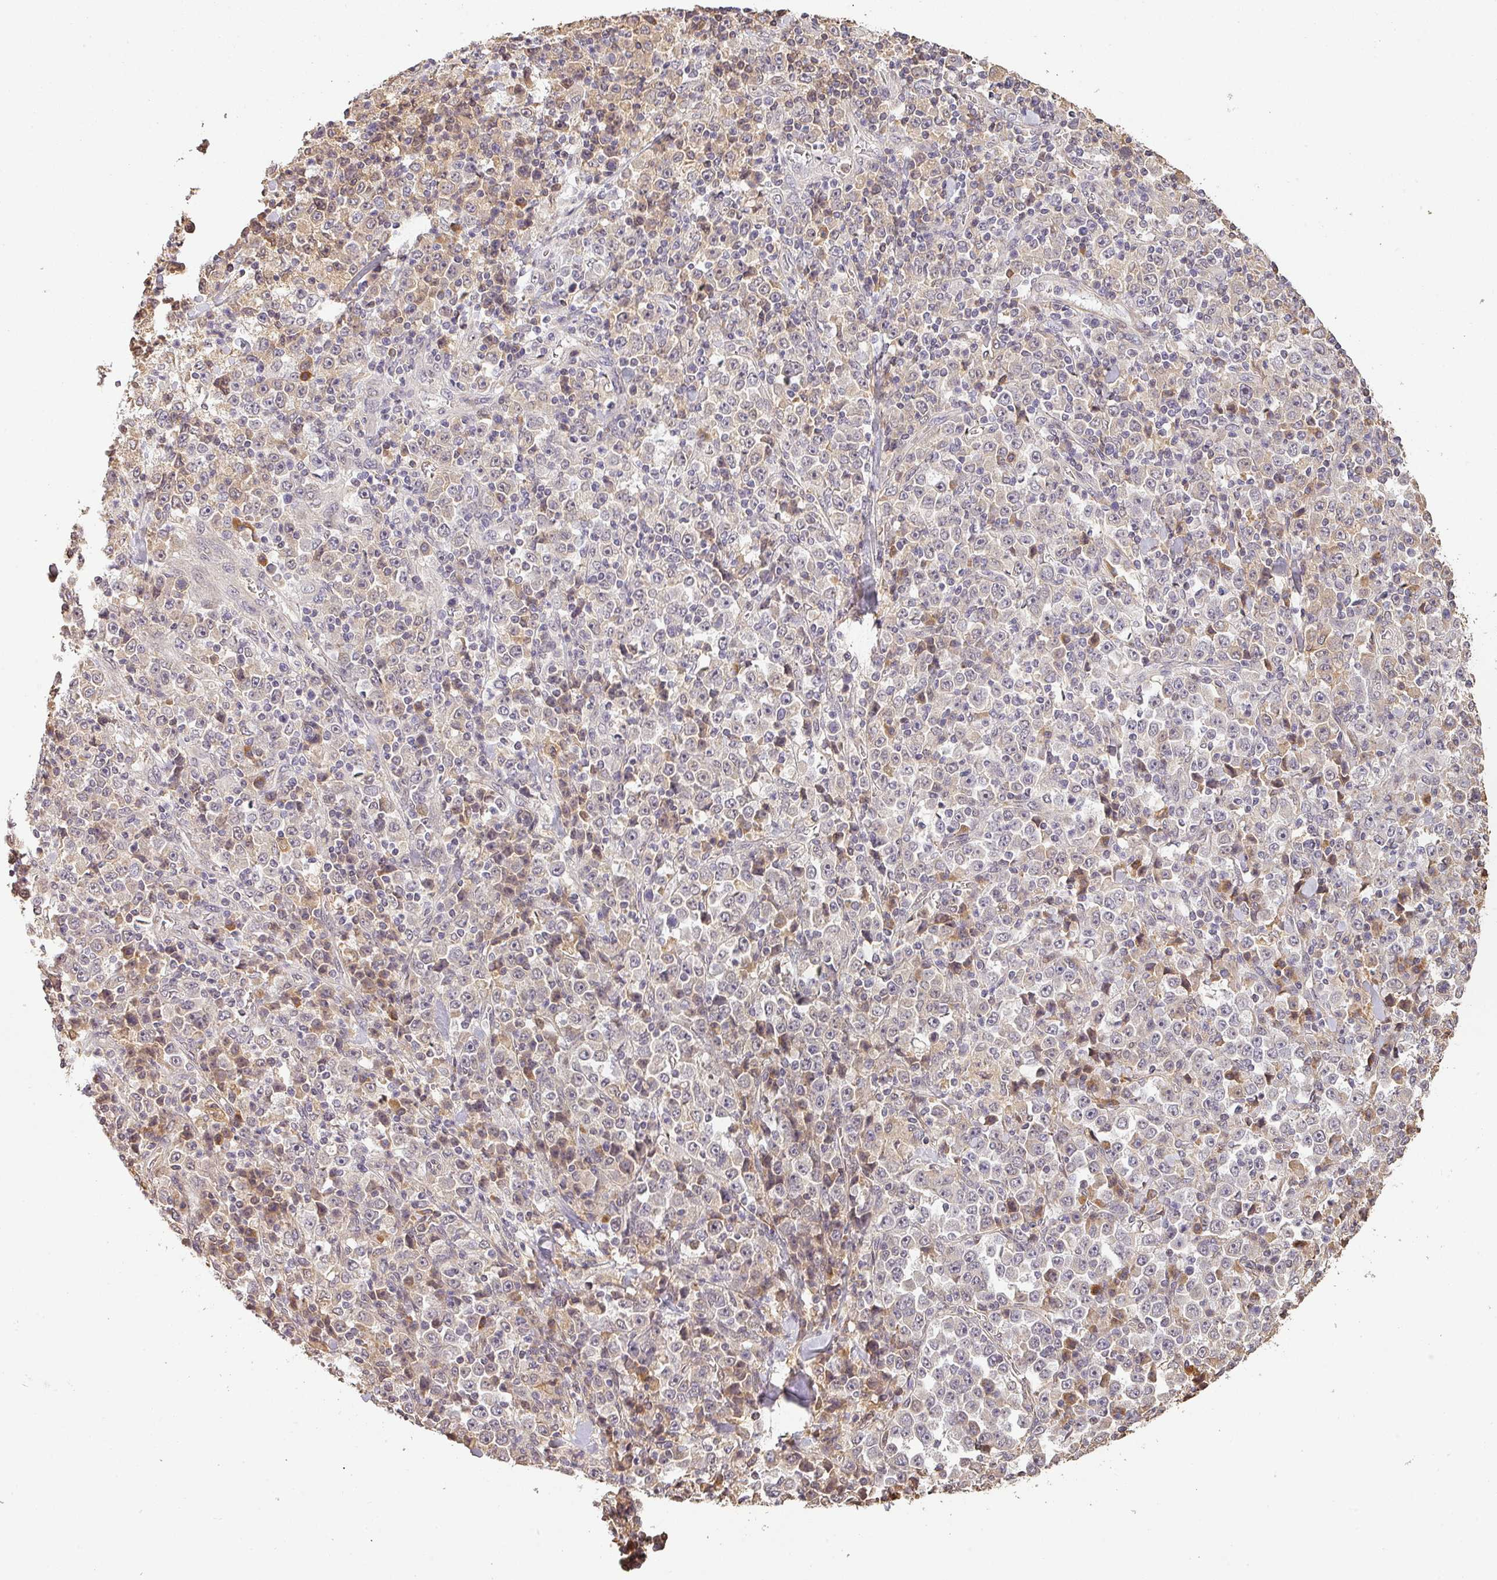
{"staining": {"intensity": "negative", "quantity": "none", "location": "none"}, "tissue": "stomach cancer", "cell_type": "Tumor cells", "image_type": "cancer", "snomed": [{"axis": "morphology", "description": "Normal tissue, NOS"}, {"axis": "morphology", "description": "Adenocarcinoma, NOS"}, {"axis": "topography", "description": "Stomach, upper"}, {"axis": "topography", "description": "Stomach"}], "caption": "Human stomach adenocarcinoma stained for a protein using immunohistochemistry (IHC) reveals no expression in tumor cells.", "gene": "BPIFB3", "patient": {"sex": "male", "age": 59}}